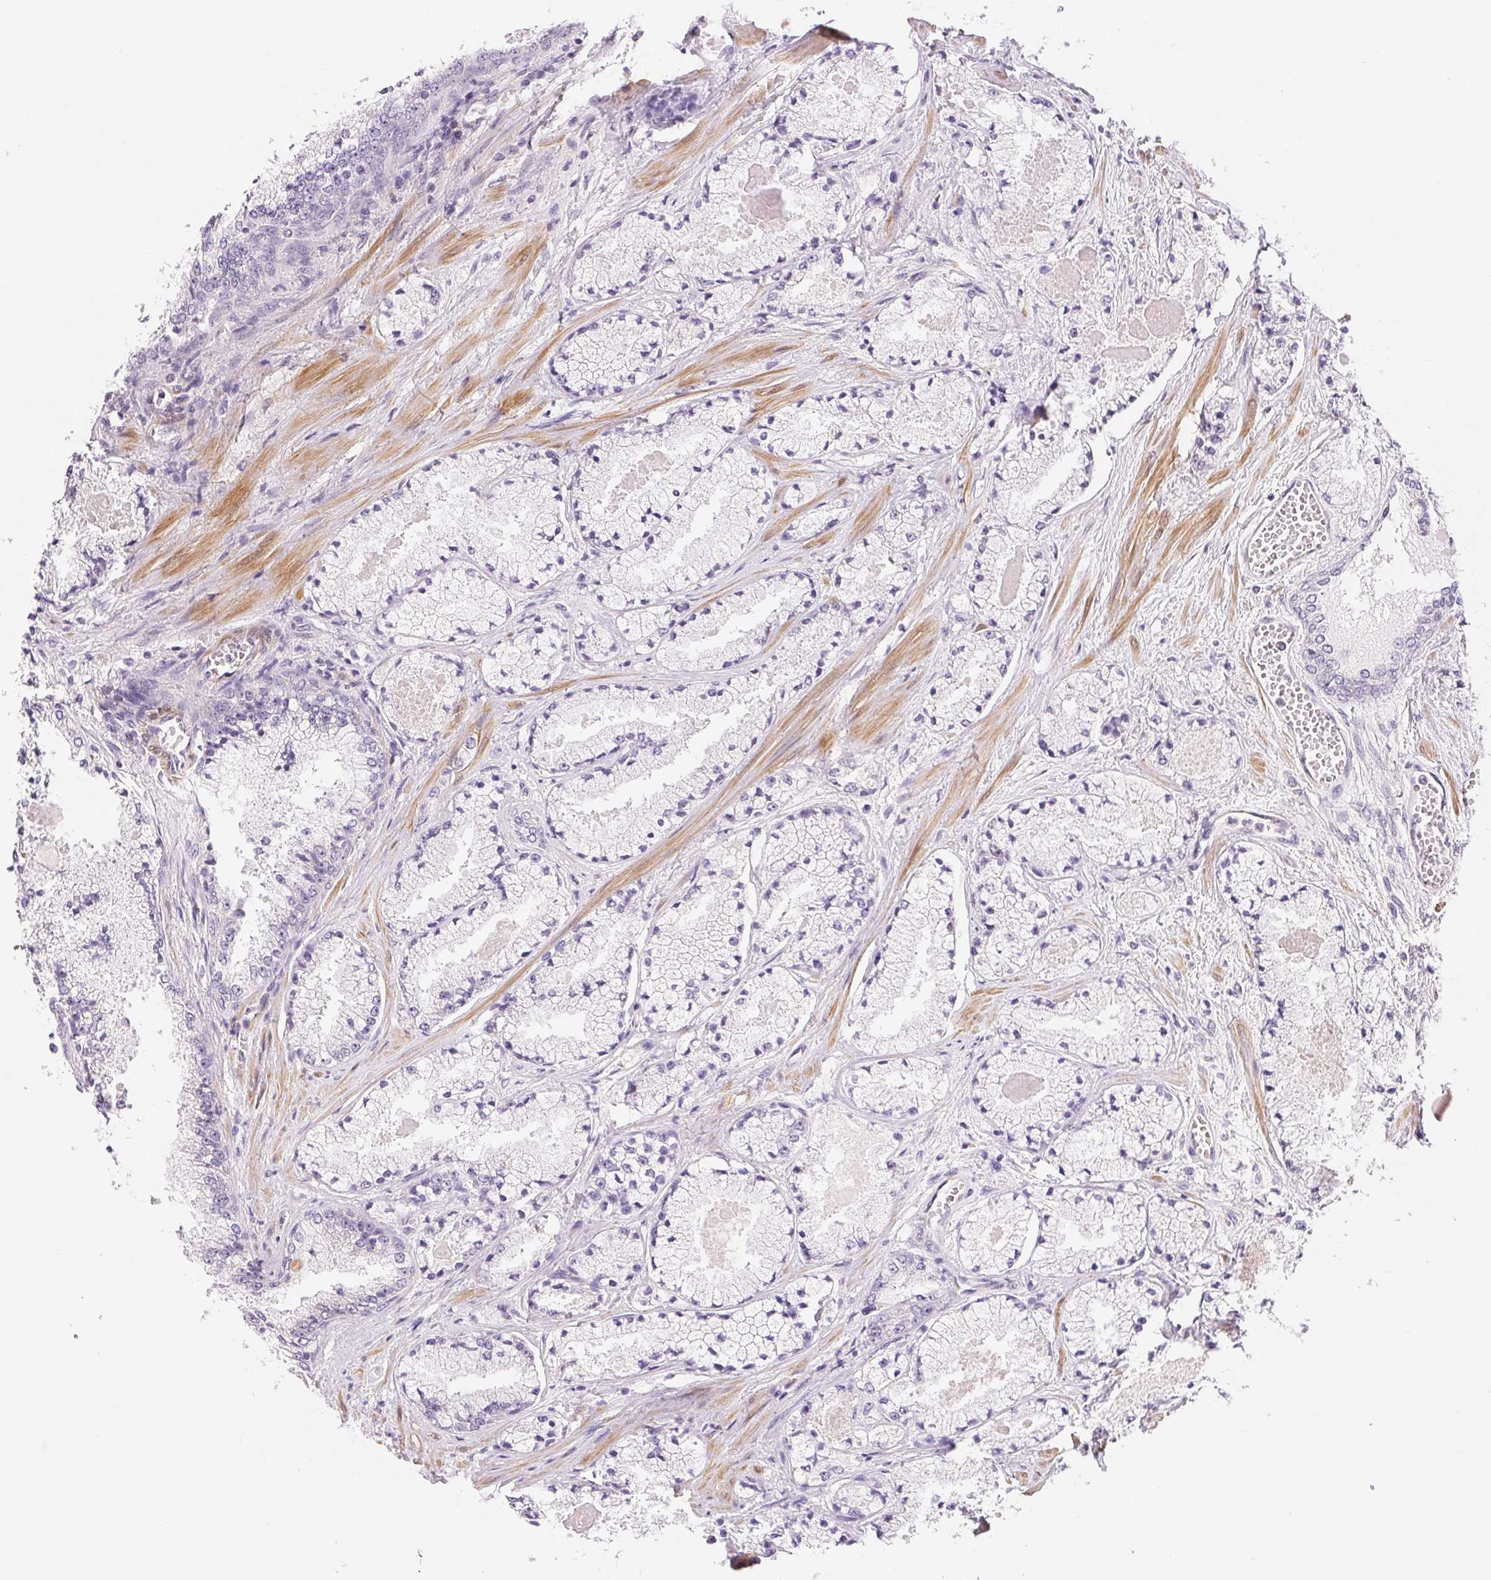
{"staining": {"intensity": "negative", "quantity": "none", "location": "none"}, "tissue": "prostate cancer", "cell_type": "Tumor cells", "image_type": "cancer", "snomed": [{"axis": "morphology", "description": "Adenocarcinoma, High grade"}, {"axis": "topography", "description": "Prostate"}], "caption": "Tumor cells are negative for brown protein staining in prostate cancer (adenocarcinoma (high-grade)).", "gene": "SMTN", "patient": {"sex": "male", "age": 63}}